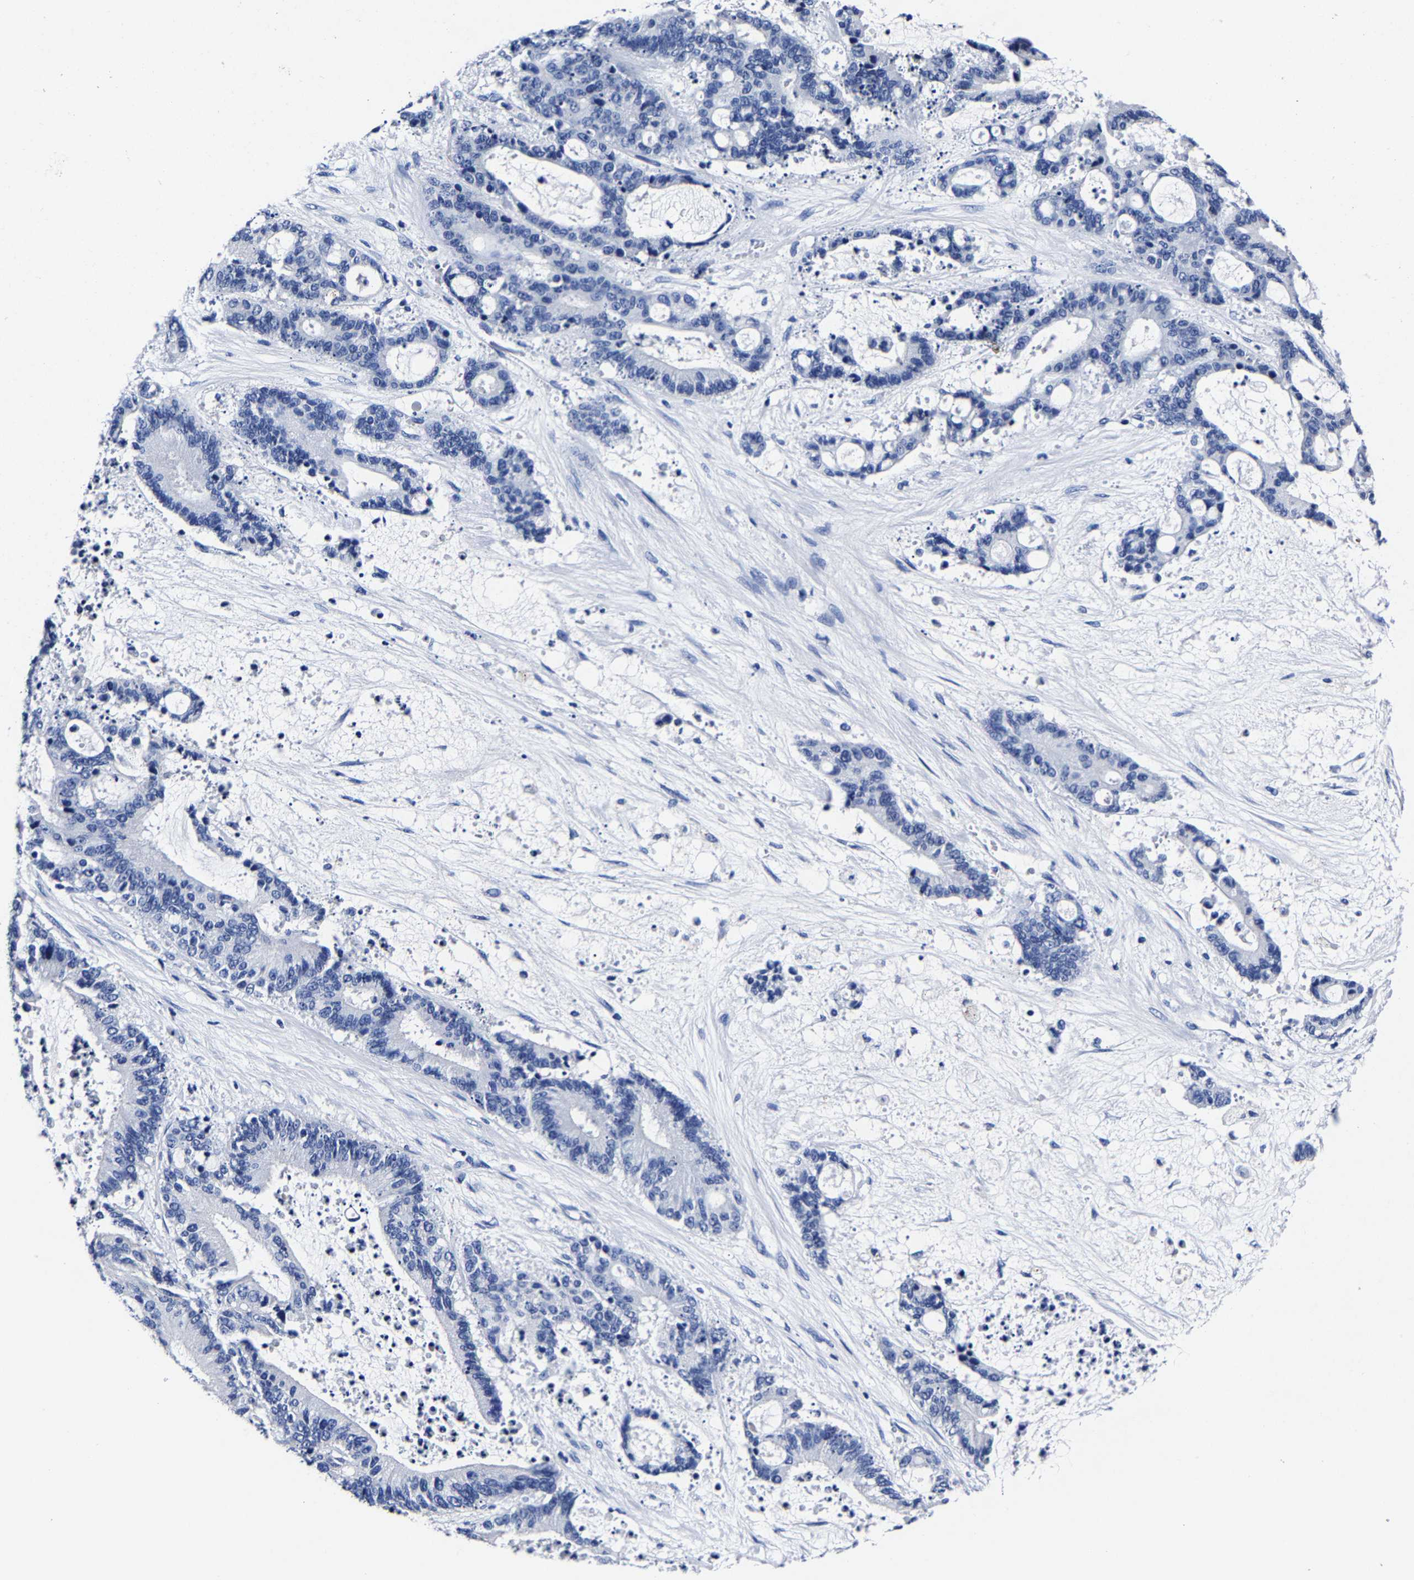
{"staining": {"intensity": "negative", "quantity": "none", "location": "none"}, "tissue": "liver cancer", "cell_type": "Tumor cells", "image_type": "cancer", "snomed": [{"axis": "morphology", "description": "Normal tissue, NOS"}, {"axis": "morphology", "description": "Cholangiocarcinoma"}, {"axis": "topography", "description": "Liver"}, {"axis": "topography", "description": "Peripheral nerve tissue"}], "caption": "Immunohistochemistry of liver cancer demonstrates no expression in tumor cells. (DAB (3,3'-diaminobenzidine) IHC with hematoxylin counter stain).", "gene": "CPA2", "patient": {"sex": "female", "age": 73}}